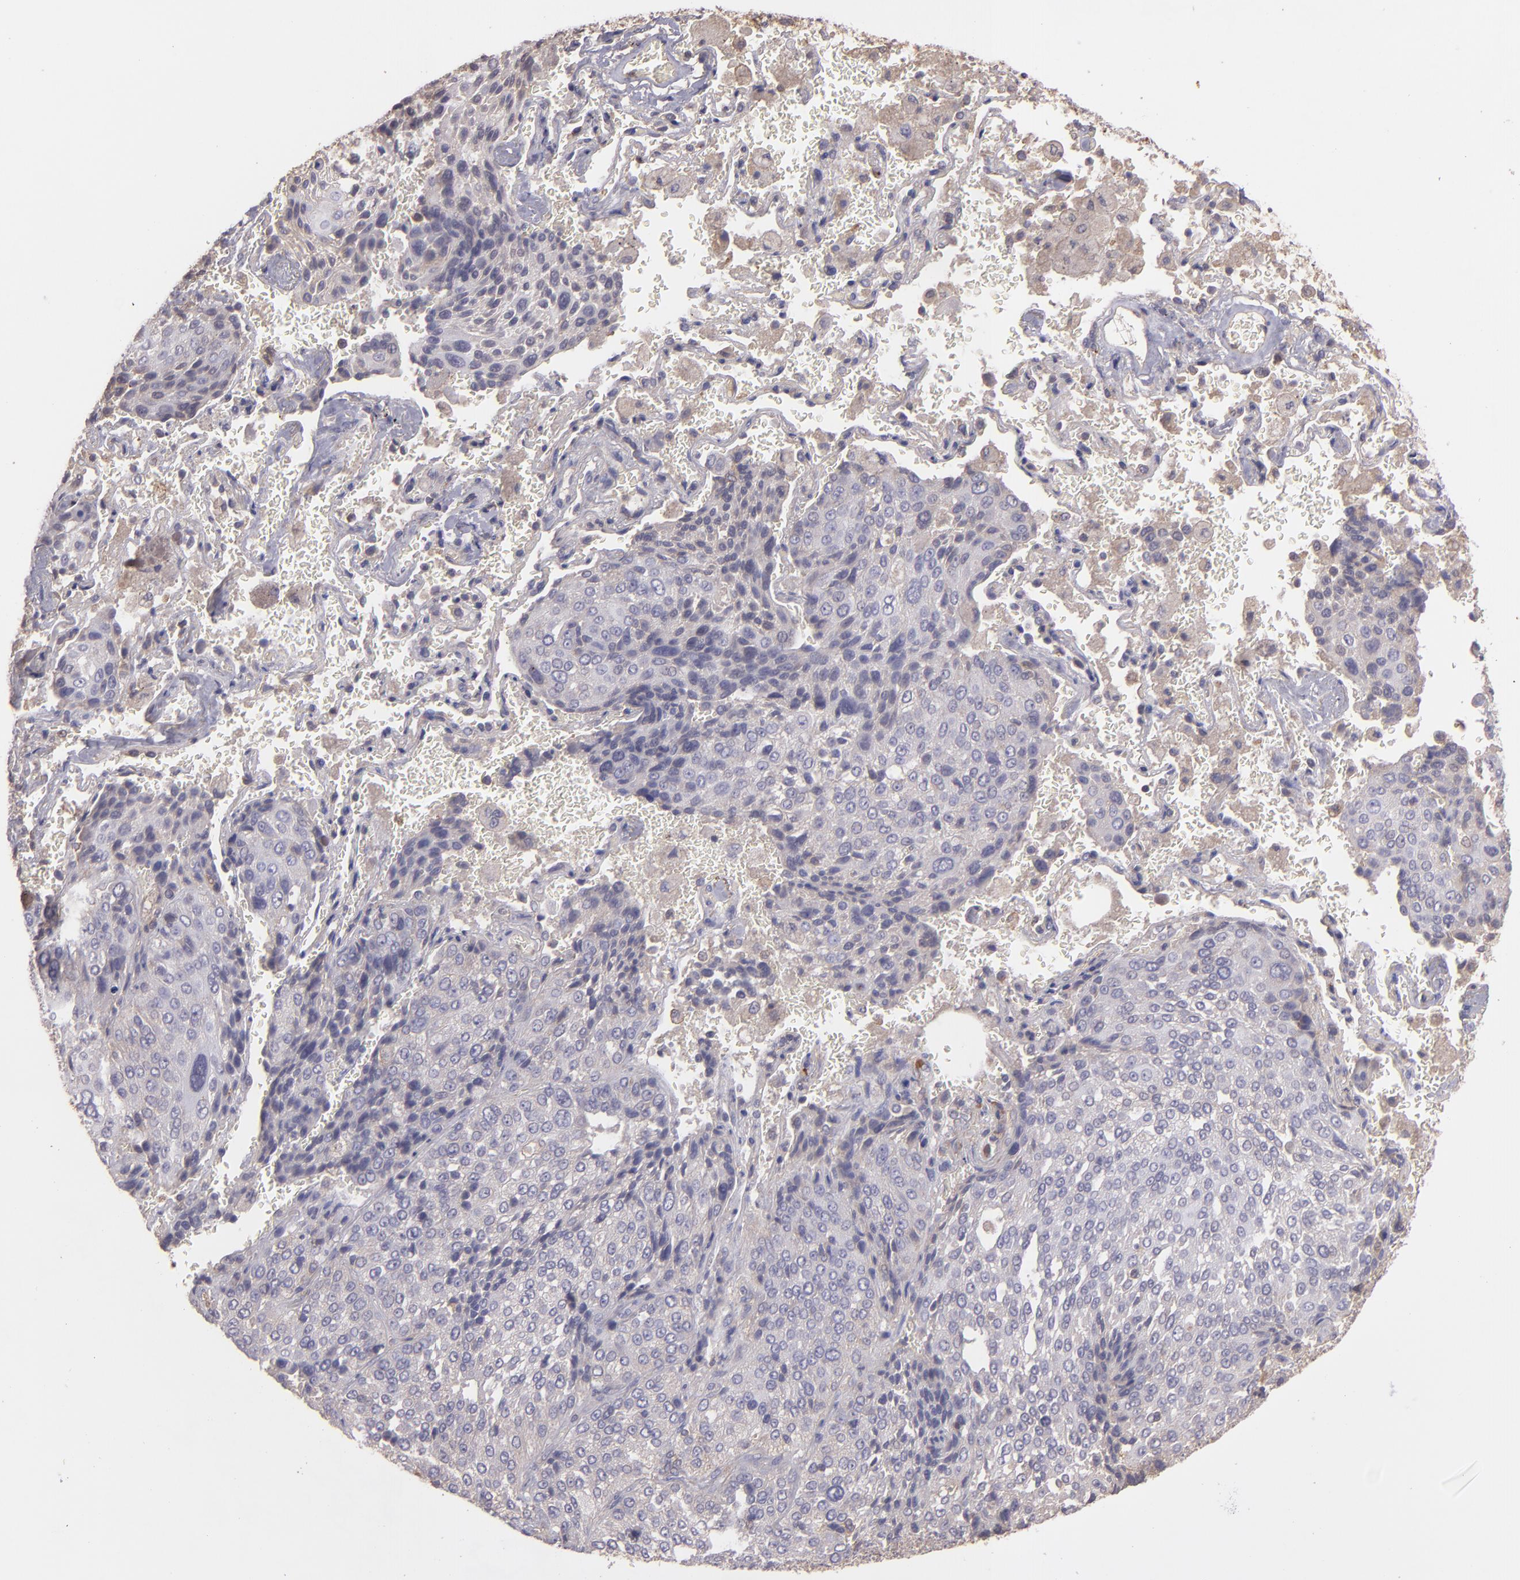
{"staining": {"intensity": "weak", "quantity": "<25%", "location": "cytoplasmic/membranous"}, "tissue": "lung cancer", "cell_type": "Tumor cells", "image_type": "cancer", "snomed": [{"axis": "morphology", "description": "Squamous cell carcinoma, NOS"}, {"axis": "topography", "description": "Lung"}], "caption": "The photomicrograph reveals no staining of tumor cells in squamous cell carcinoma (lung).", "gene": "ECE1", "patient": {"sex": "male", "age": 54}}